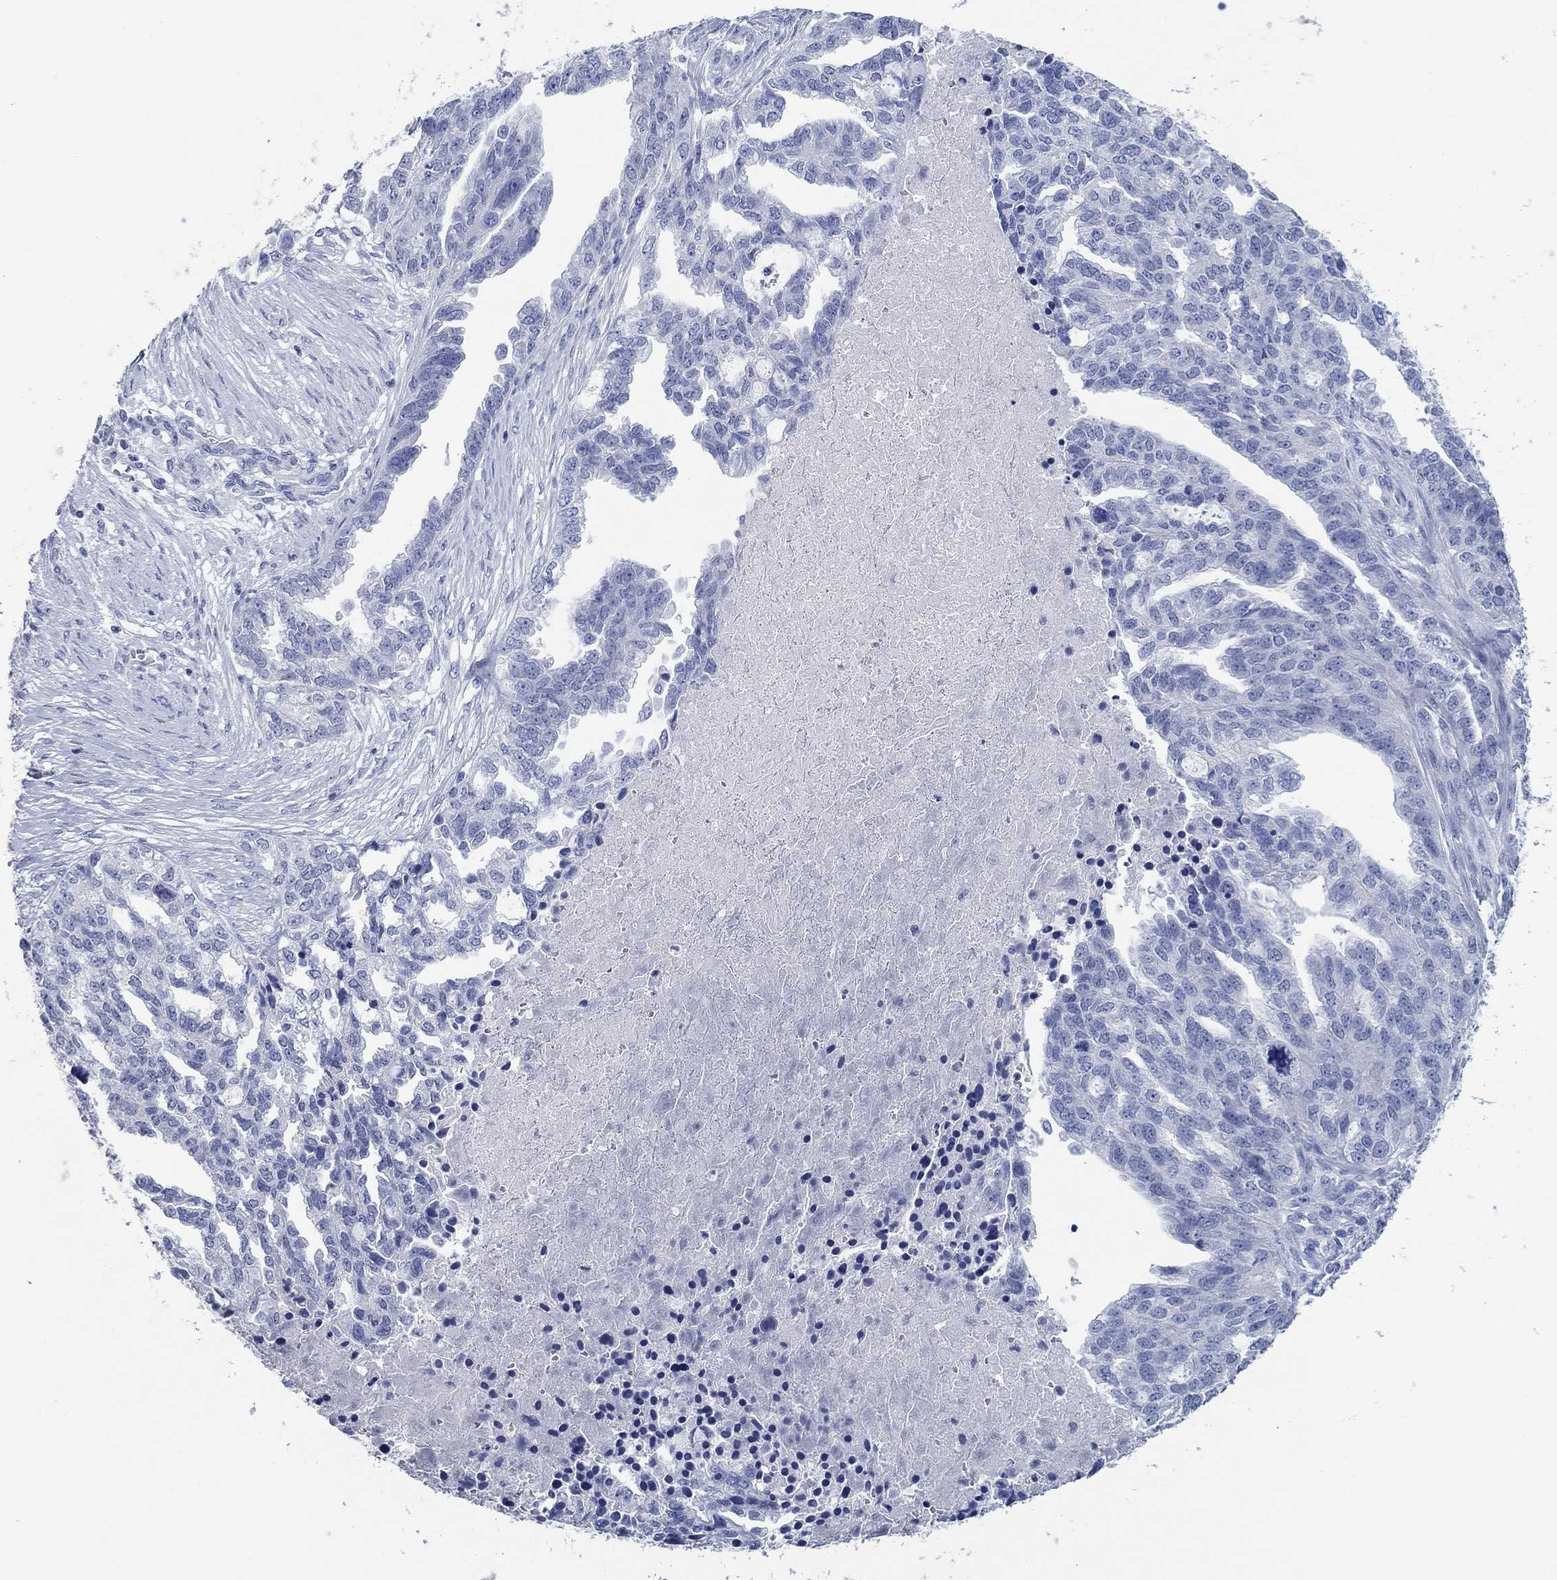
{"staining": {"intensity": "negative", "quantity": "none", "location": "none"}, "tissue": "ovarian cancer", "cell_type": "Tumor cells", "image_type": "cancer", "snomed": [{"axis": "morphology", "description": "Cystadenocarcinoma, serous, NOS"}, {"axis": "topography", "description": "Ovary"}], "caption": "A high-resolution histopathology image shows immunohistochemistry (IHC) staining of serous cystadenocarcinoma (ovarian), which reveals no significant positivity in tumor cells. (DAB immunohistochemistry (IHC), high magnification).", "gene": "POU5F1", "patient": {"sex": "female", "age": 51}}